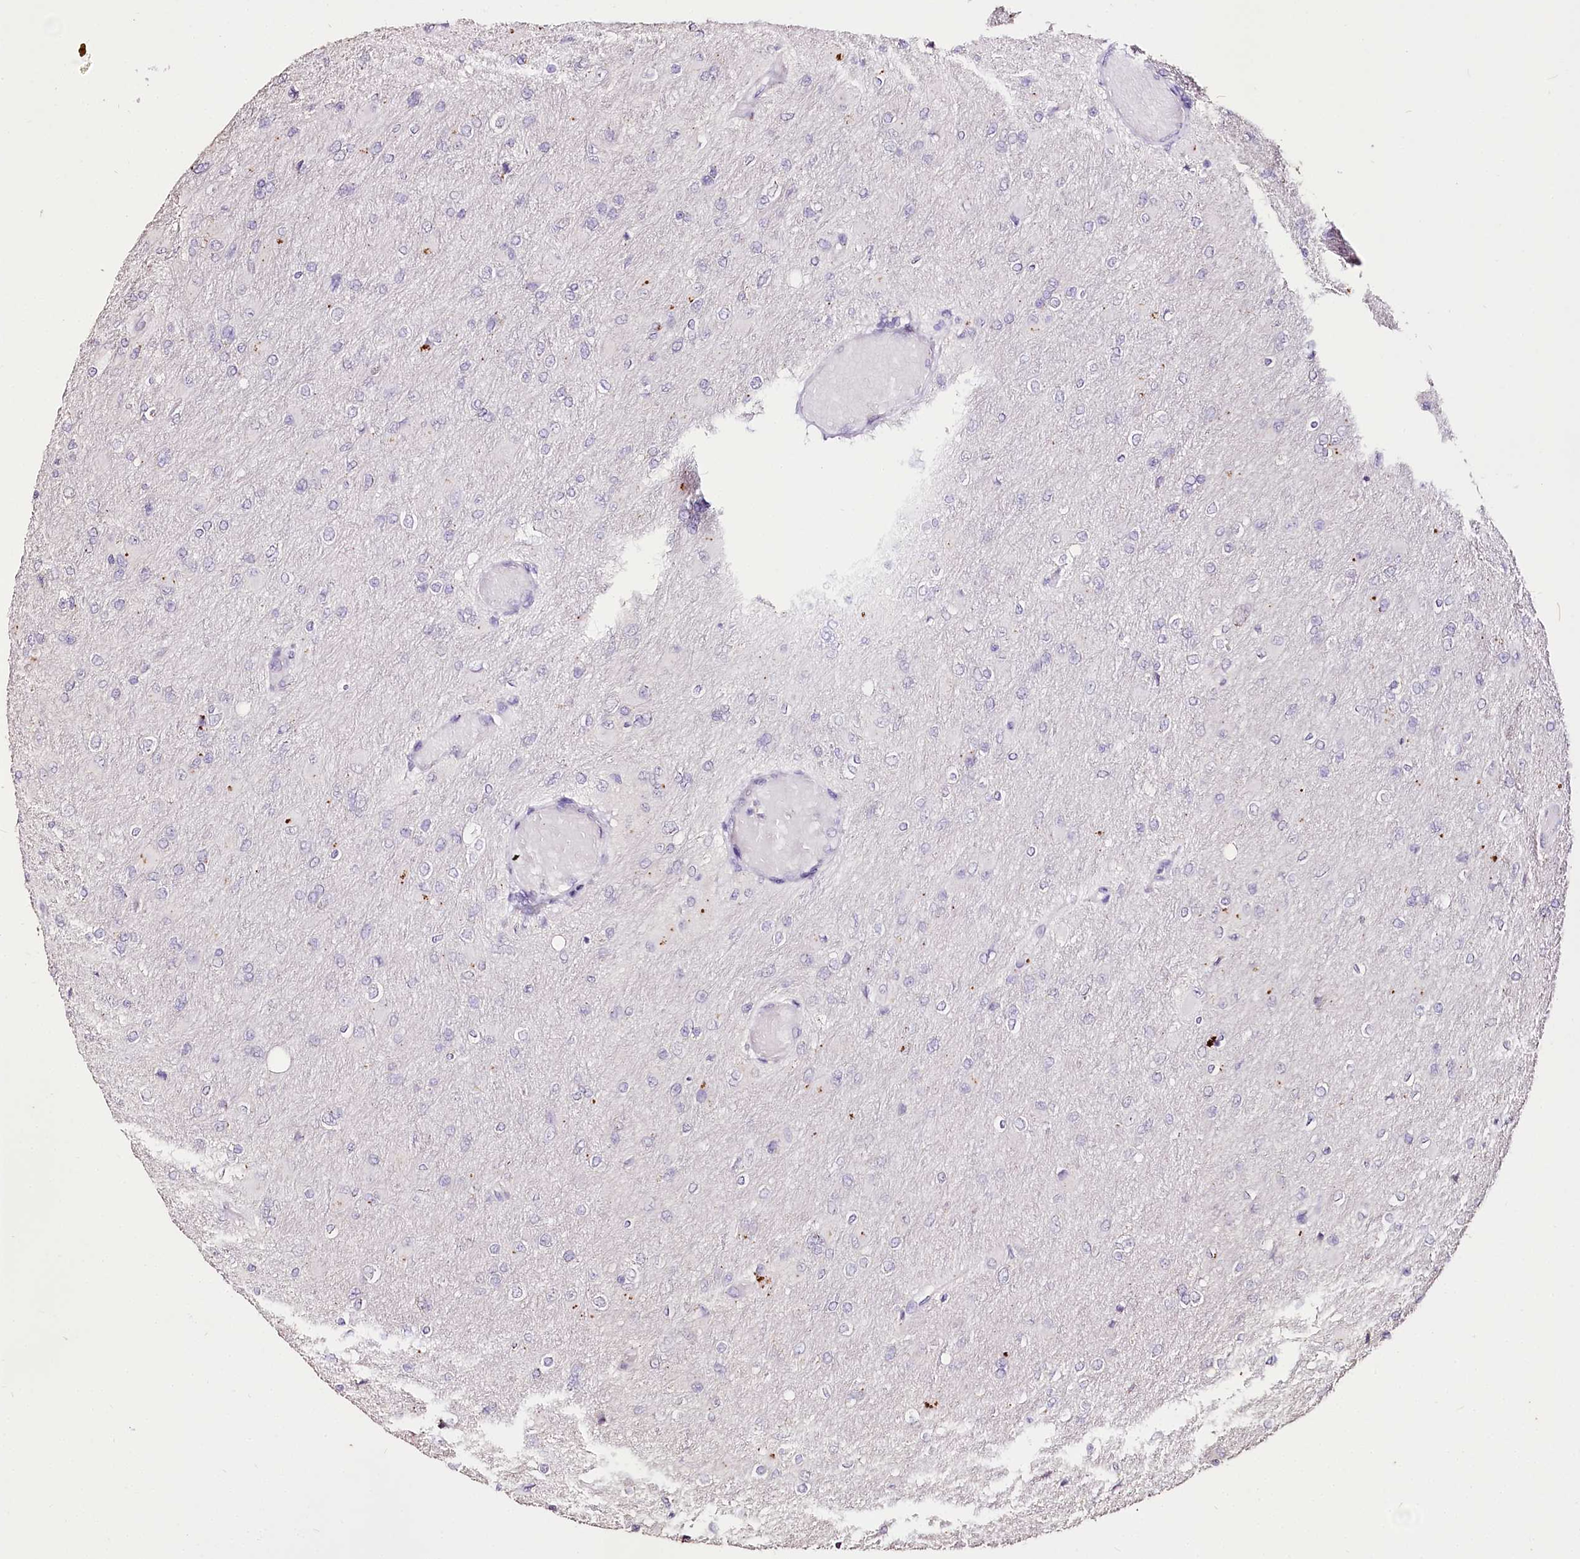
{"staining": {"intensity": "negative", "quantity": "none", "location": "none"}, "tissue": "glioma", "cell_type": "Tumor cells", "image_type": "cancer", "snomed": [{"axis": "morphology", "description": "Glioma, malignant, High grade"}, {"axis": "topography", "description": "Cerebral cortex"}], "caption": "The image shows no significant staining in tumor cells of glioma.", "gene": "CARD19", "patient": {"sex": "female", "age": 36}}